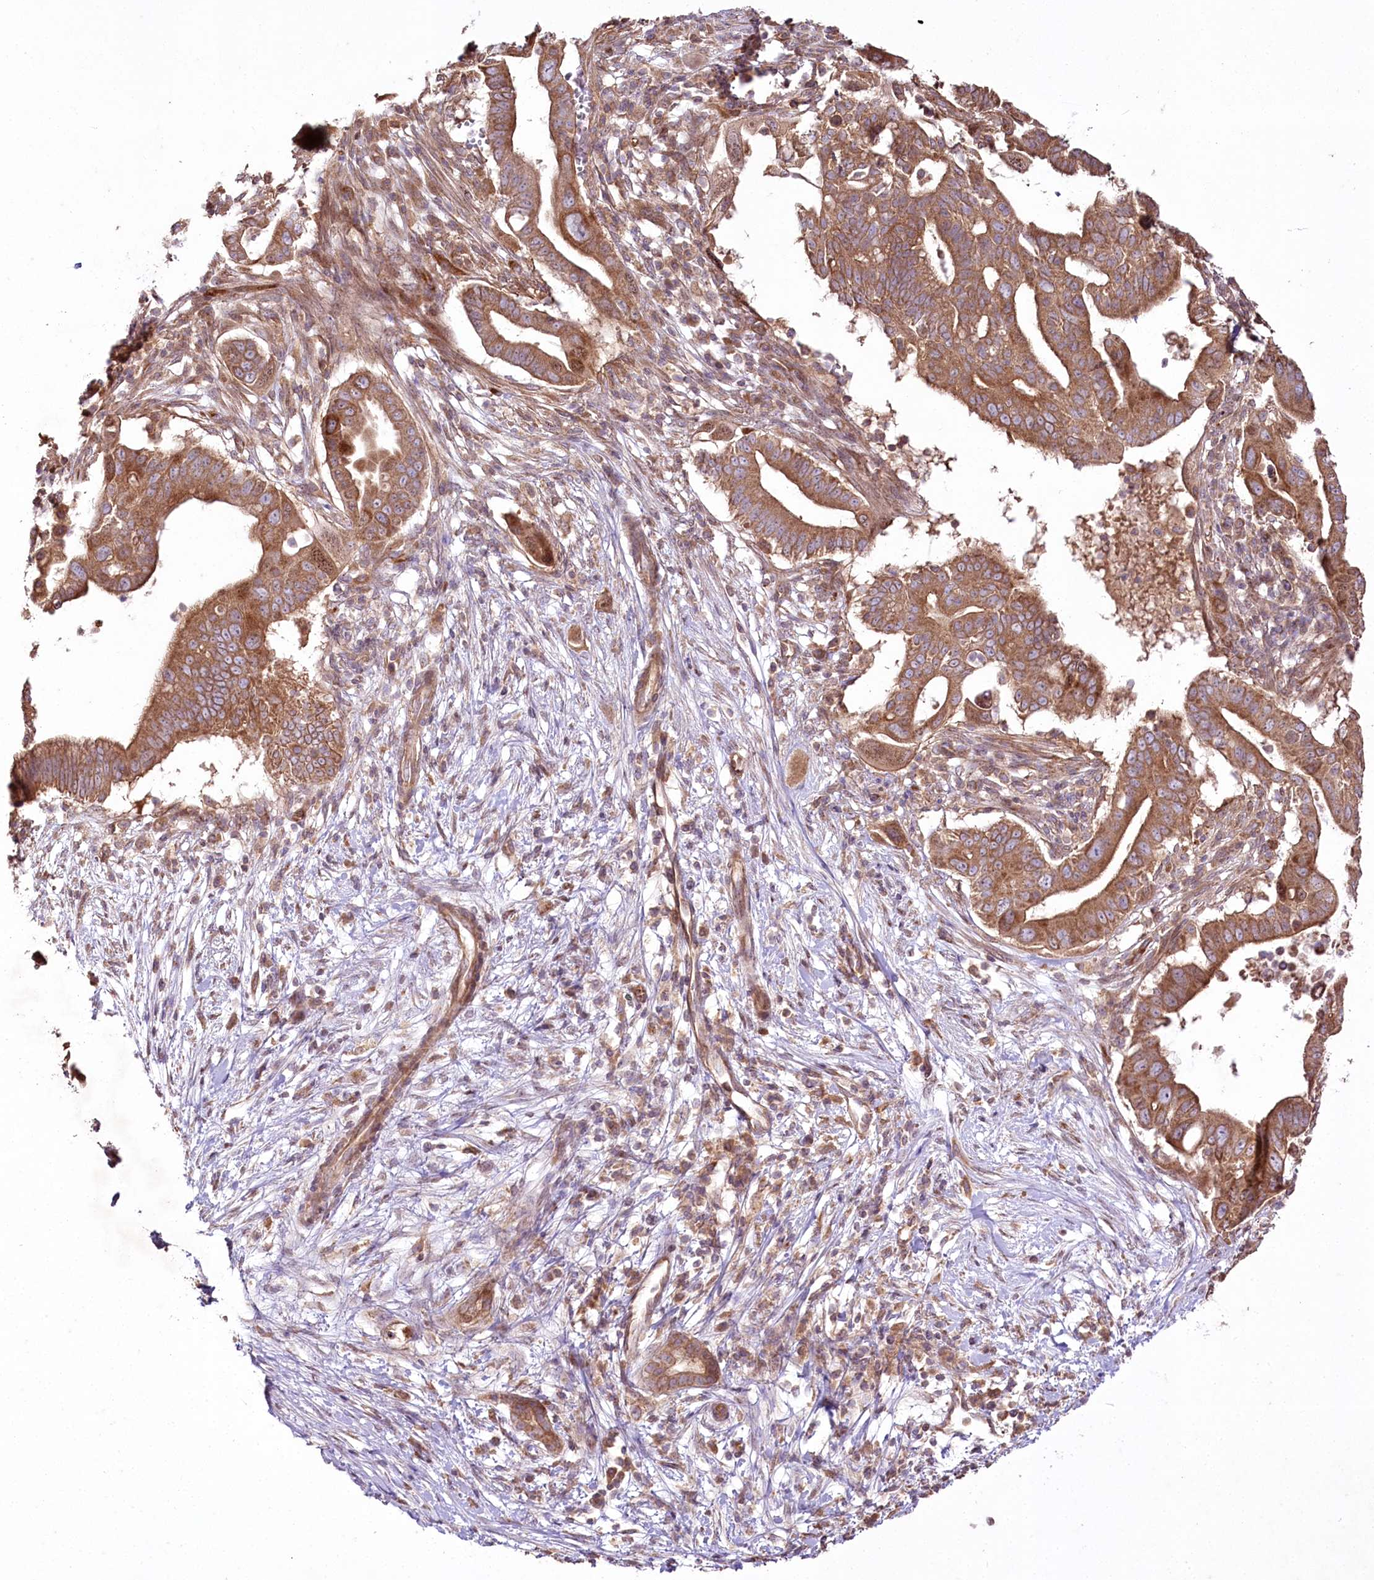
{"staining": {"intensity": "moderate", "quantity": ">75%", "location": "cytoplasmic/membranous"}, "tissue": "pancreatic cancer", "cell_type": "Tumor cells", "image_type": "cancer", "snomed": [{"axis": "morphology", "description": "Adenocarcinoma, NOS"}, {"axis": "topography", "description": "Pancreas"}], "caption": "Pancreatic adenocarcinoma tissue demonstrates moderate cytoplasmic/membranous expression in about >75% of tumor cells The staining was performed using DAB, with brown indicating positive protein expression. Nuclei are stained blue with hematoxylin.", "gene": "SH3TC1", "patient": {"sex": "male", "age": 68}}